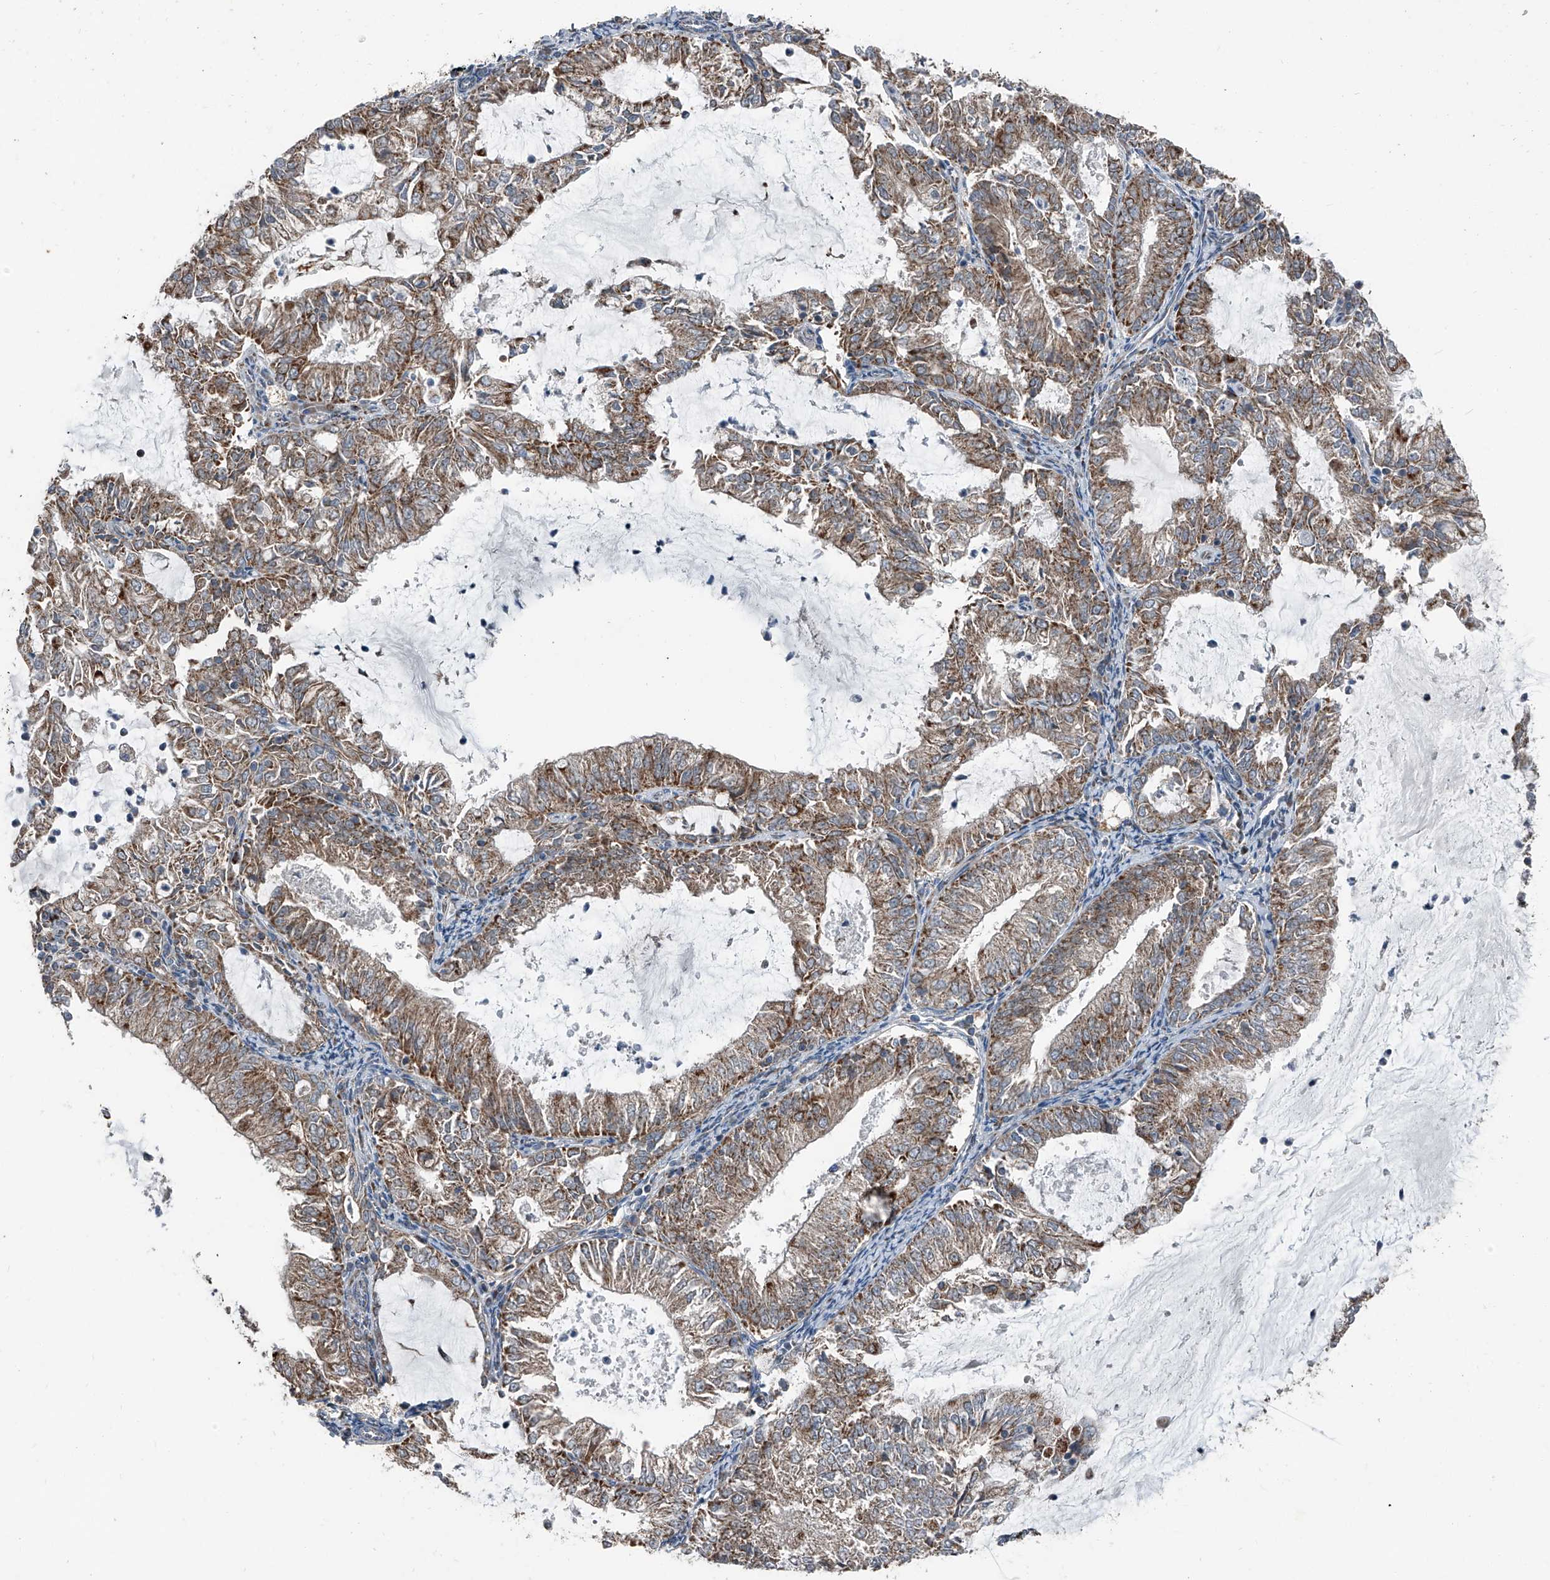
{"staining": {"intensity": "moderate", "quantity": ">75%", "location": "cytoplasmic/membranous"}, "tissue": "endometrial cancer", "cell_type": "Tumor cells", "image_type": "cancer", "snomed": [{"axis": "morphology", "description": "Adenocarcinoma, NOS"}, {"axis": "topography", "description": "Endometrium"}], "caption": "DAB (3,3'-diaminobenzidine) immunohistochemical staining of human endometrial adenocarcinoma reveals moderate cytoplasmic/membranous protein expression in about >75% of tumor cells.", "gene": "CHRNA7", "patient": {"sex": "female", "age": 57}}